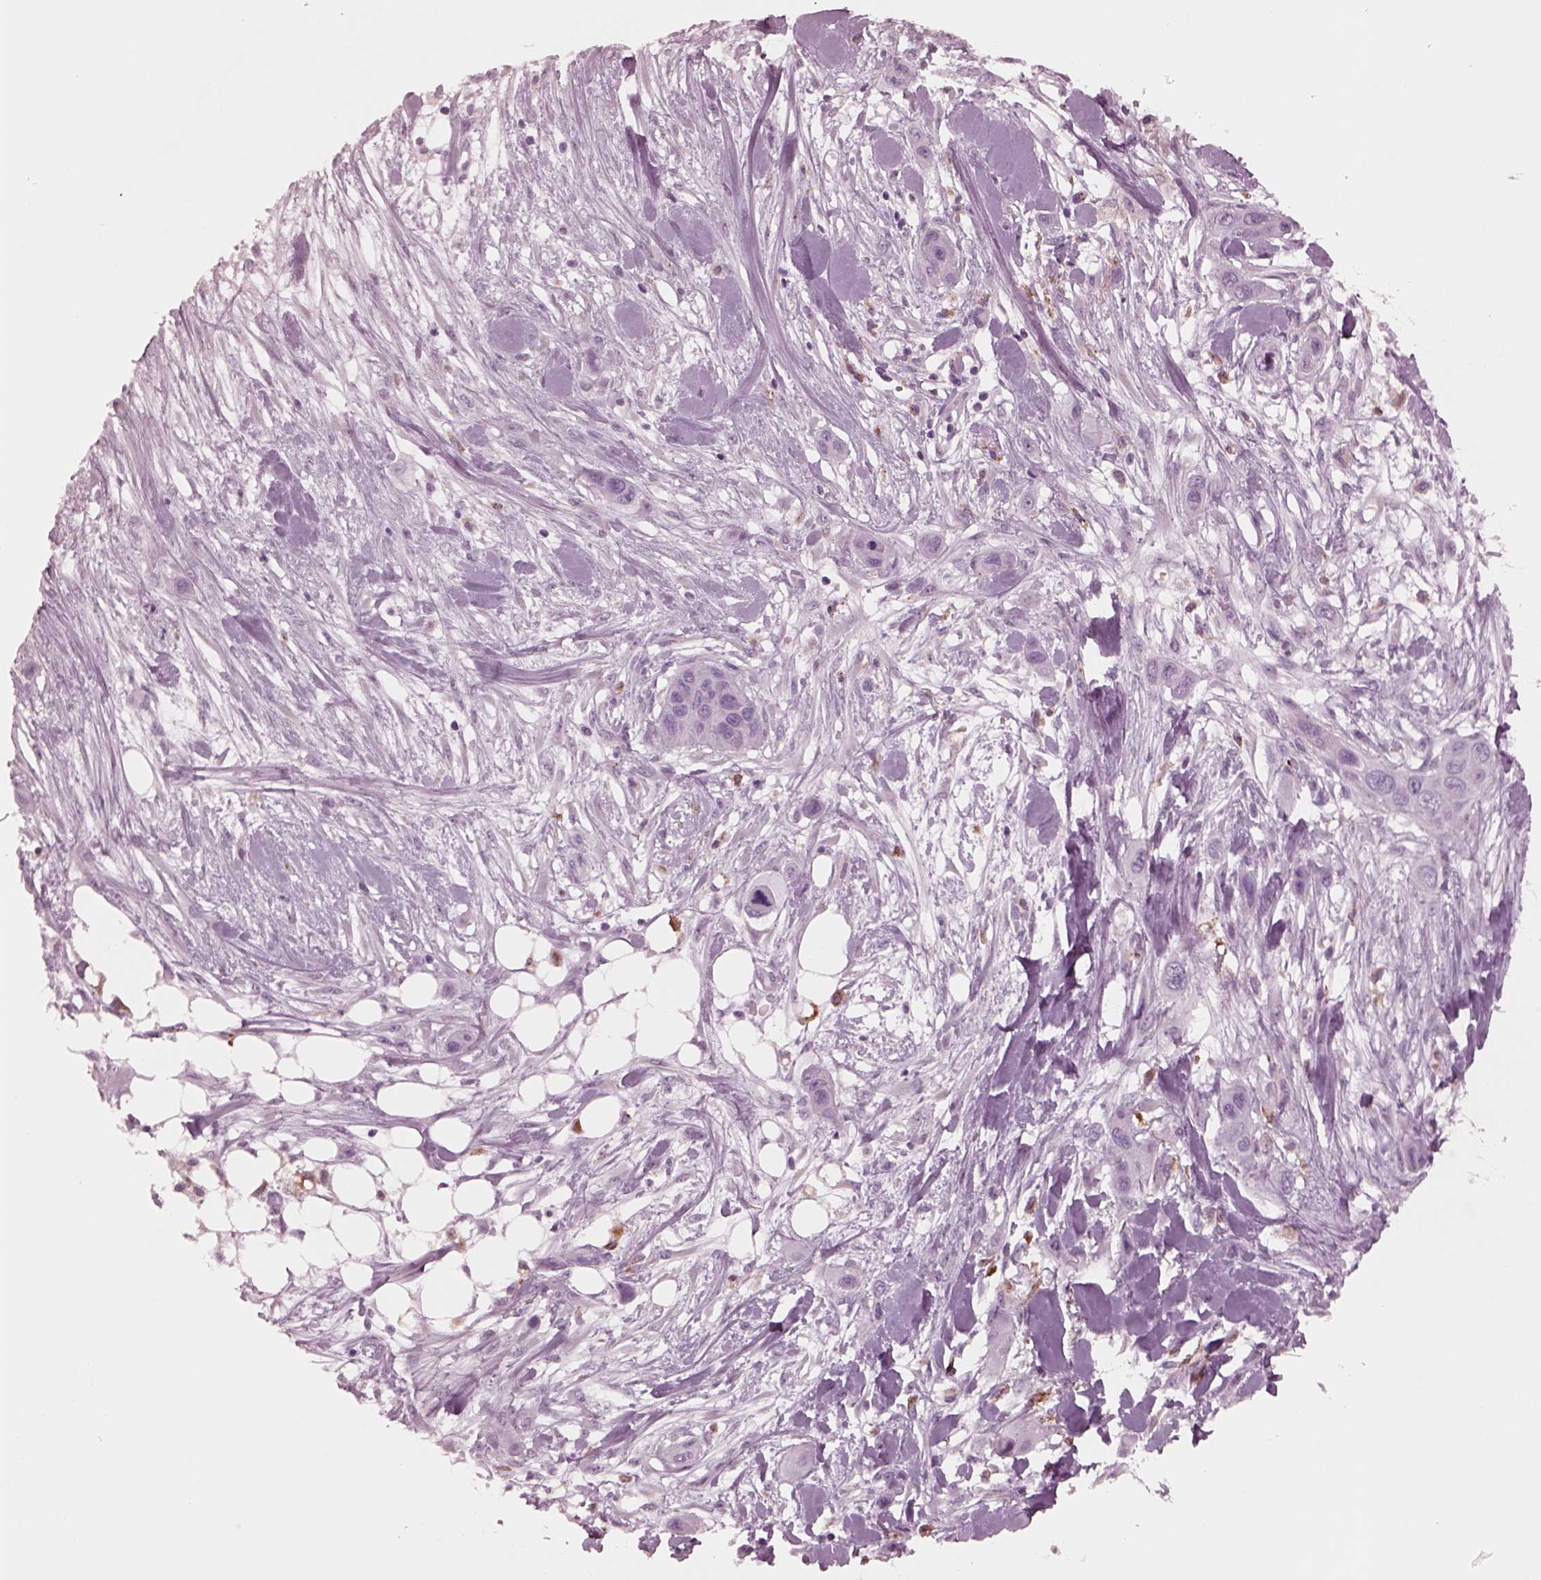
{"staining": {"intensity": "negative", "quantity": "none", "location": "none"}, "tissue": "skin cancer", "cell_type": "Tumor cells", "image_type": "cancer", "snomed": [{"axis": "morphology", "description": "Squamous cell carcinoma, NOS"}, {"axis": "topography", "description": "Skin"}], "caption": "A histopathology image of human skin squamous cell carcinoma is negative for staining in tumor cells. Nuclei are stained in blue.", "gene": "SLAMF8", "patient": {"sex": "male", "age": 79}}